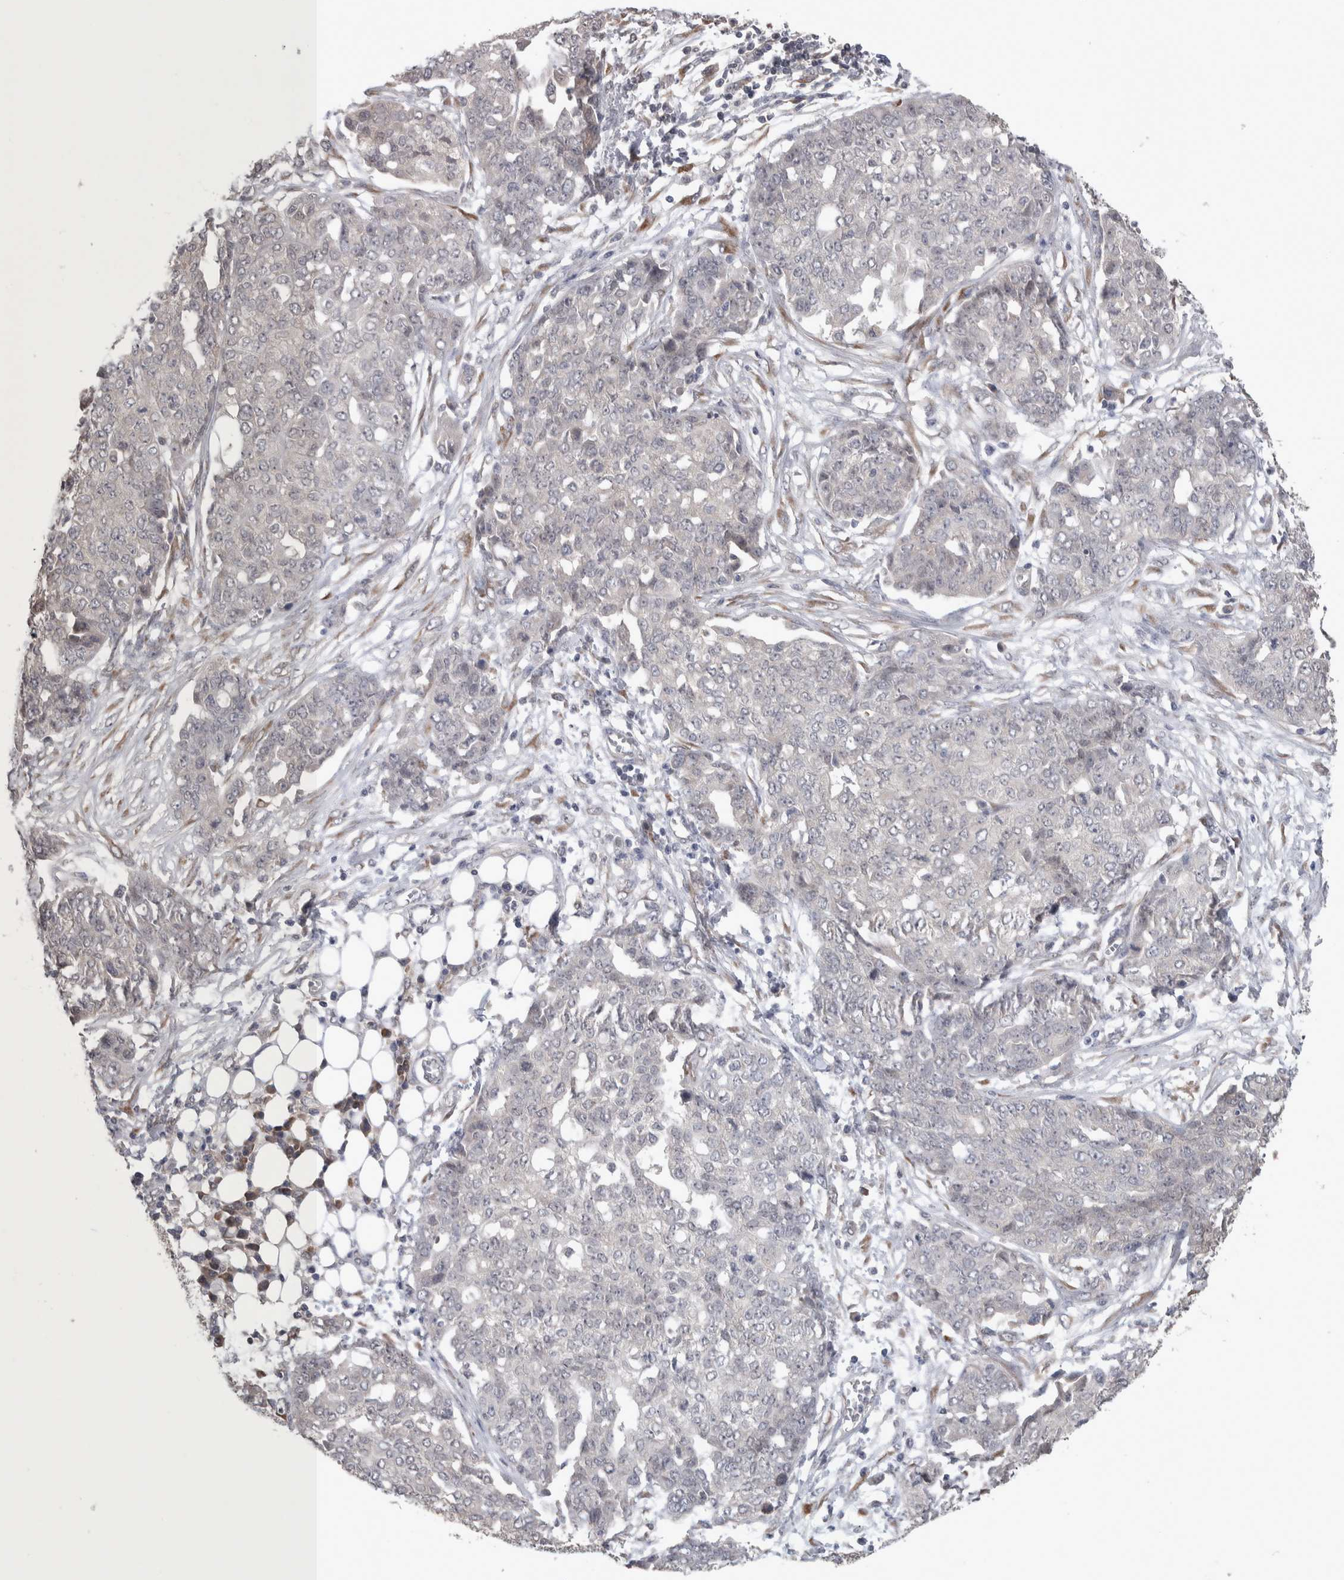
{"staining": {"intensity": "negative", "quantity": "none", "location": "none"}, "tissue": "ovarian cancer", "cell_type": "Tumor cells", "image_type": "cancer", "snomed": [{"axis": "morphology", "description": "Cystadenocarcinoma, serous, NOS"}, {"axis": "topography", "description": "Soft tissue"}, {"axis": "topography", "description": "Ovary"}], "caption": "Human ovarian cancer (serous cystadenocarcinoma) stained for a protein using immunohistochemistry (IHC) displays no expression in tumor cells.", "gene": "CUL2", "patient": {"sex": "female", "age": 57}}